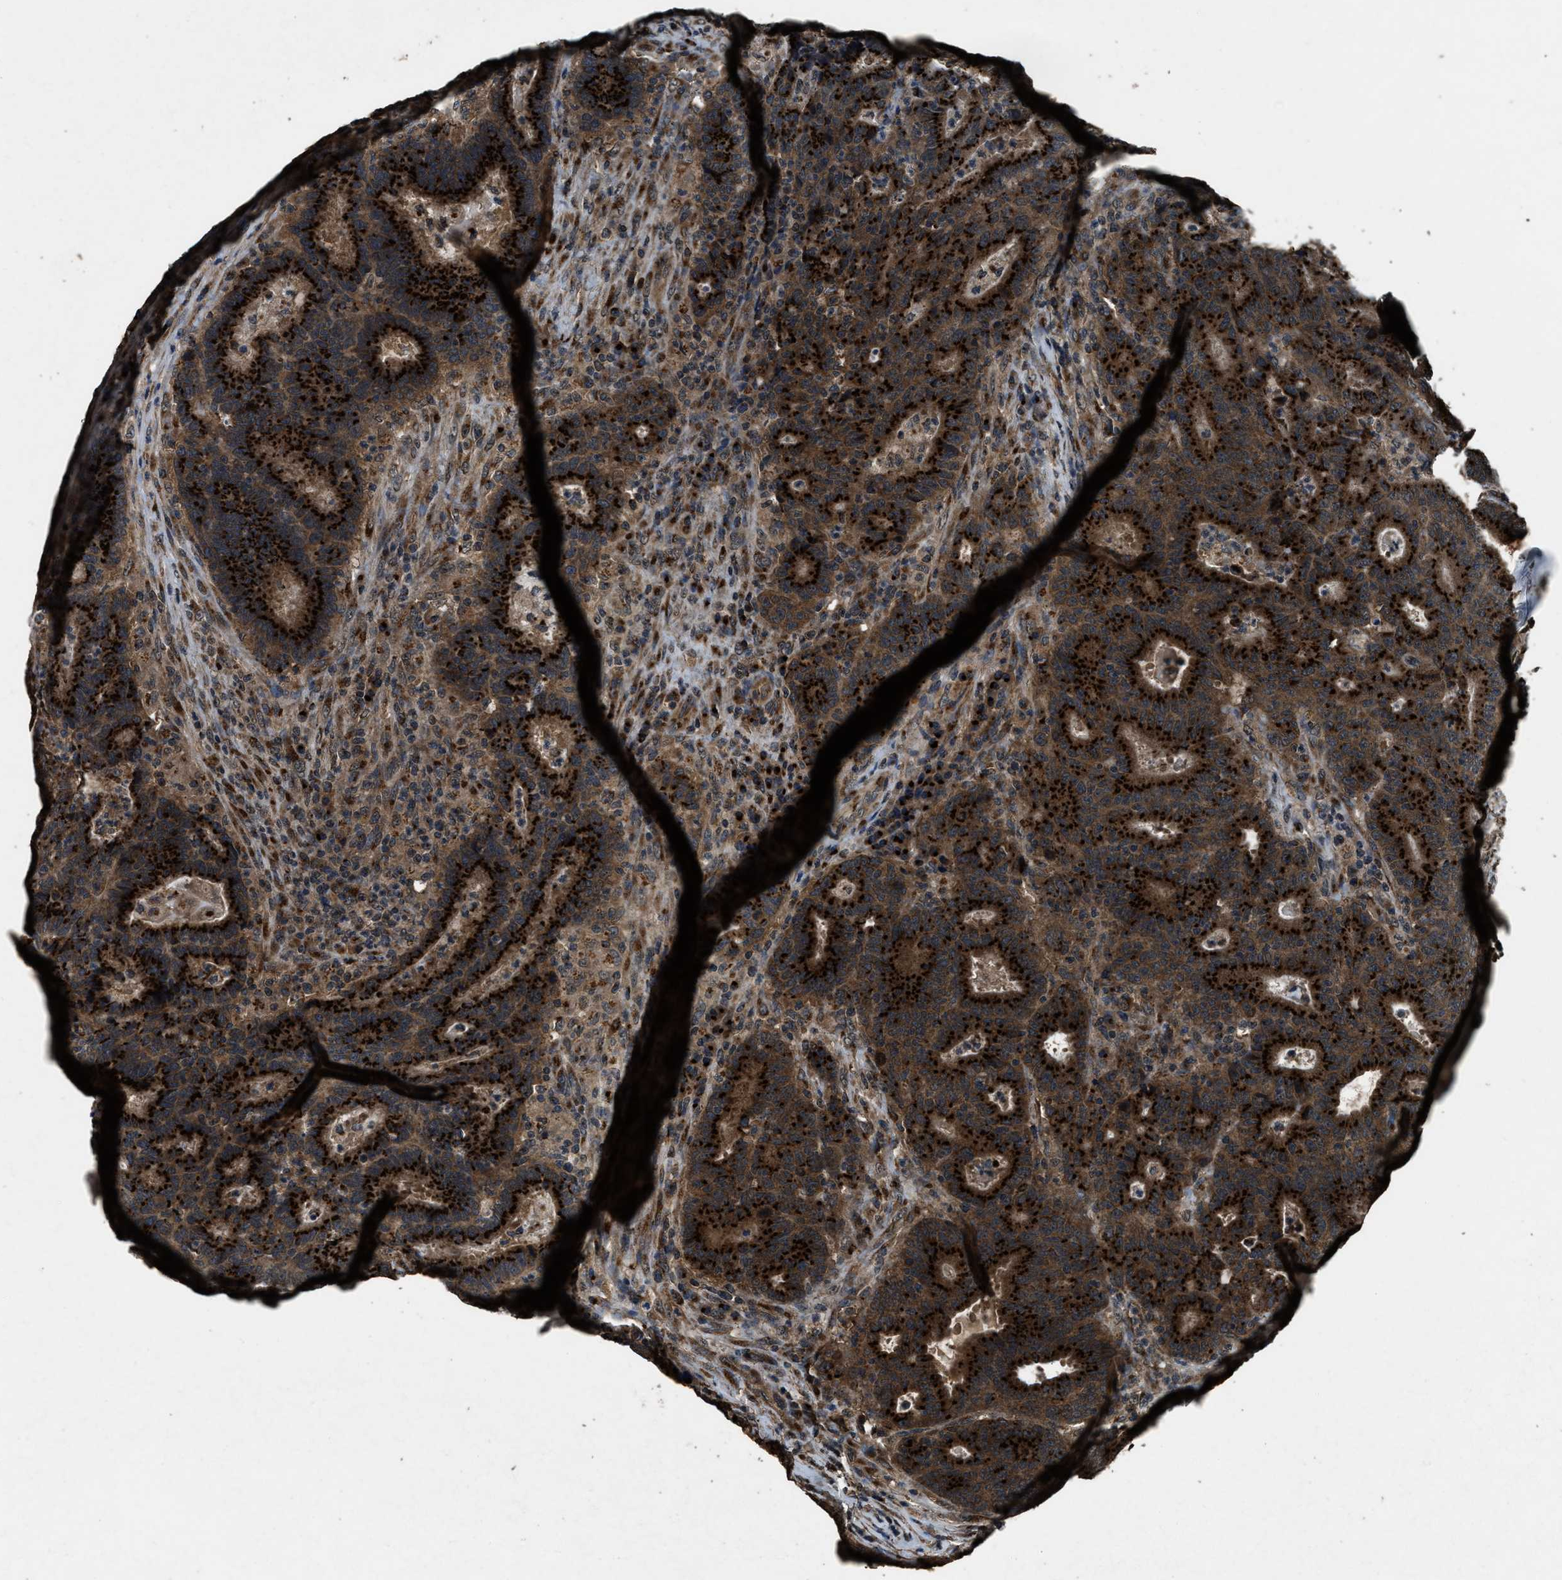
{"staining": {"intensity": "strong", "quantity": ">75%", "location": "cytoplasmic/membranous"}, "tissue": "colorectal cancer", "cell_type": "Tumor cells", "image_type": "cancer", "snomed": [{"axis": "morphology", "description": "Adenocarcinoma, NOS"}, {"axis": "topography", "description": "Colon"}], "caption": "A micrograph of colorectal cancer (adenocarcinoma) stained for a protein exhibits strong cytoplasmic/membranous brown staining in tumor cells.", "gene": "SLC38A10", "patient": {"sex": "female", "age": 75}}